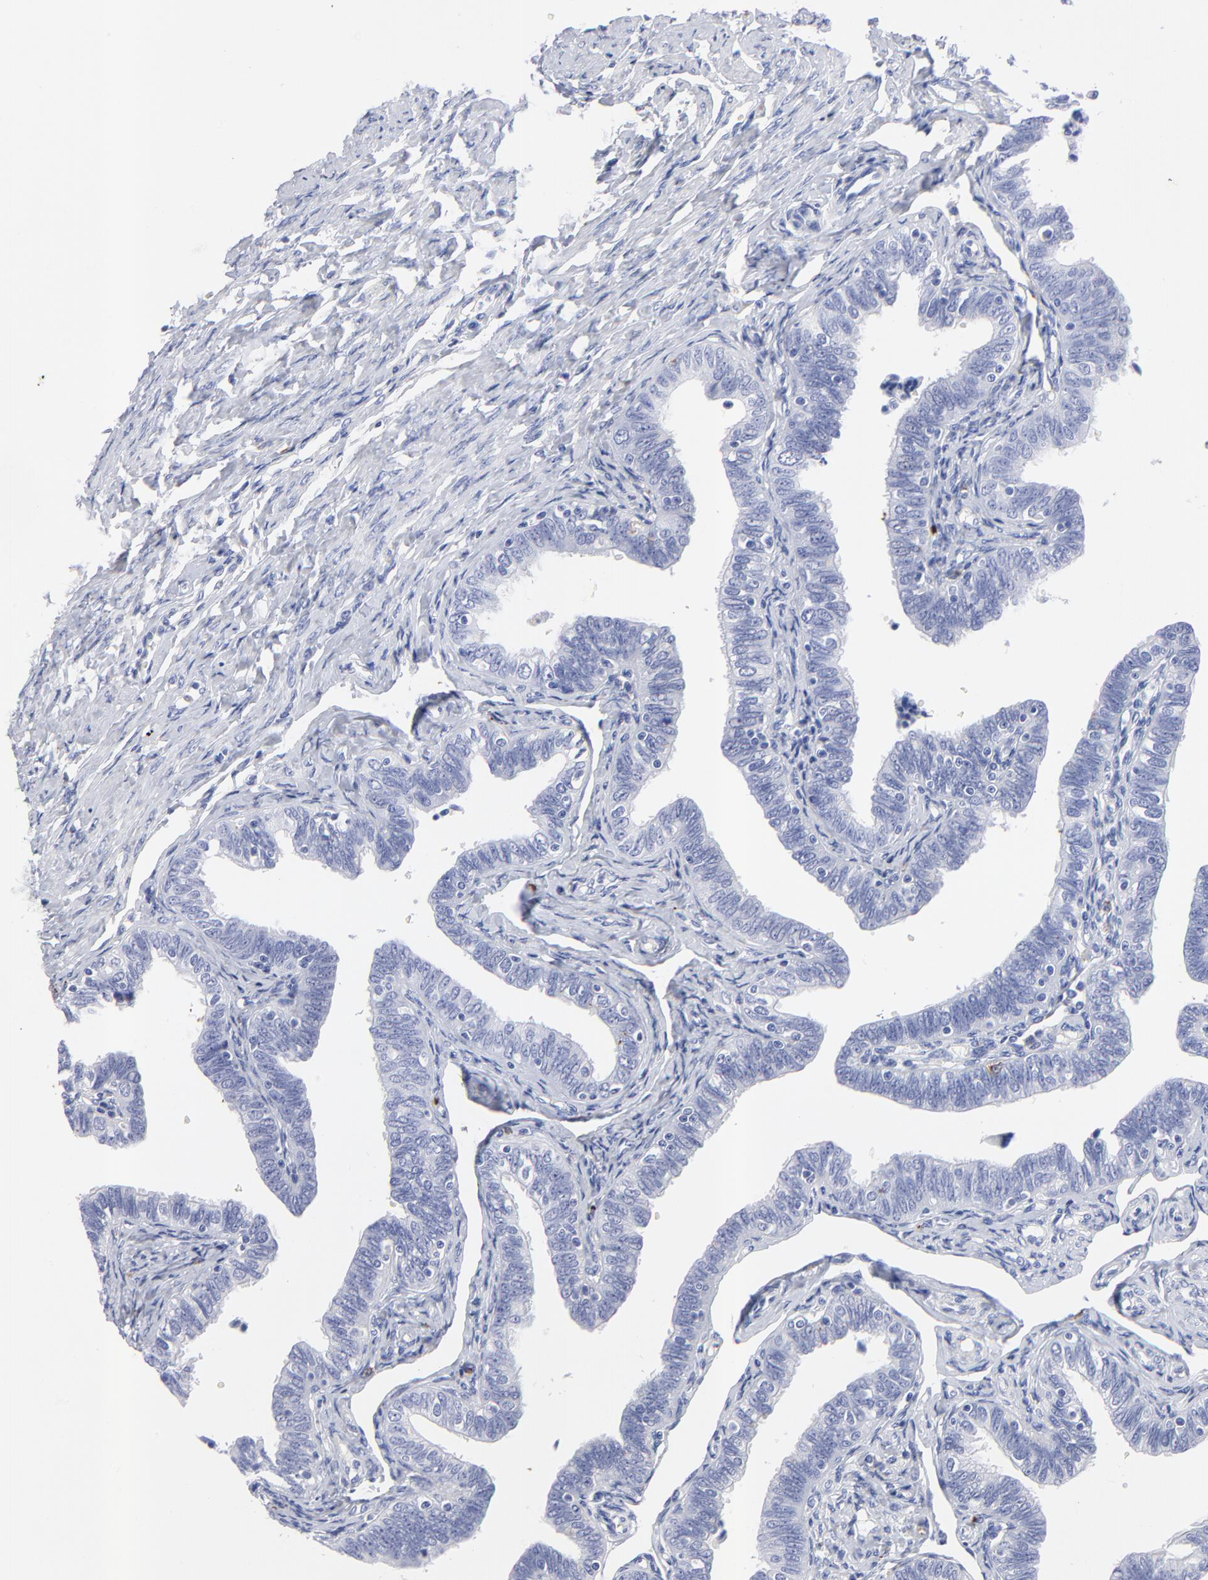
{"staining": {"intensity": "negative", "quantity": "none", "location": "none"}, "tissue": "fallopian tube", "cell_type": "Glandular cells", "image_type": "normal", "snomed": [{"axis": "morphology", "description": "Normal tissue, NOS"}, {"axis": "topography", "description": "Fallopian tube"}, {"axis": "topography", "description": "Ovary"}], "caption": "IHC micrograph of benign human fallopian tube stained for a protein (brown), which exhibits no expression in glandular cells.", "gene": "CPVL", "patient": {"sex": "female", "age": 69}}